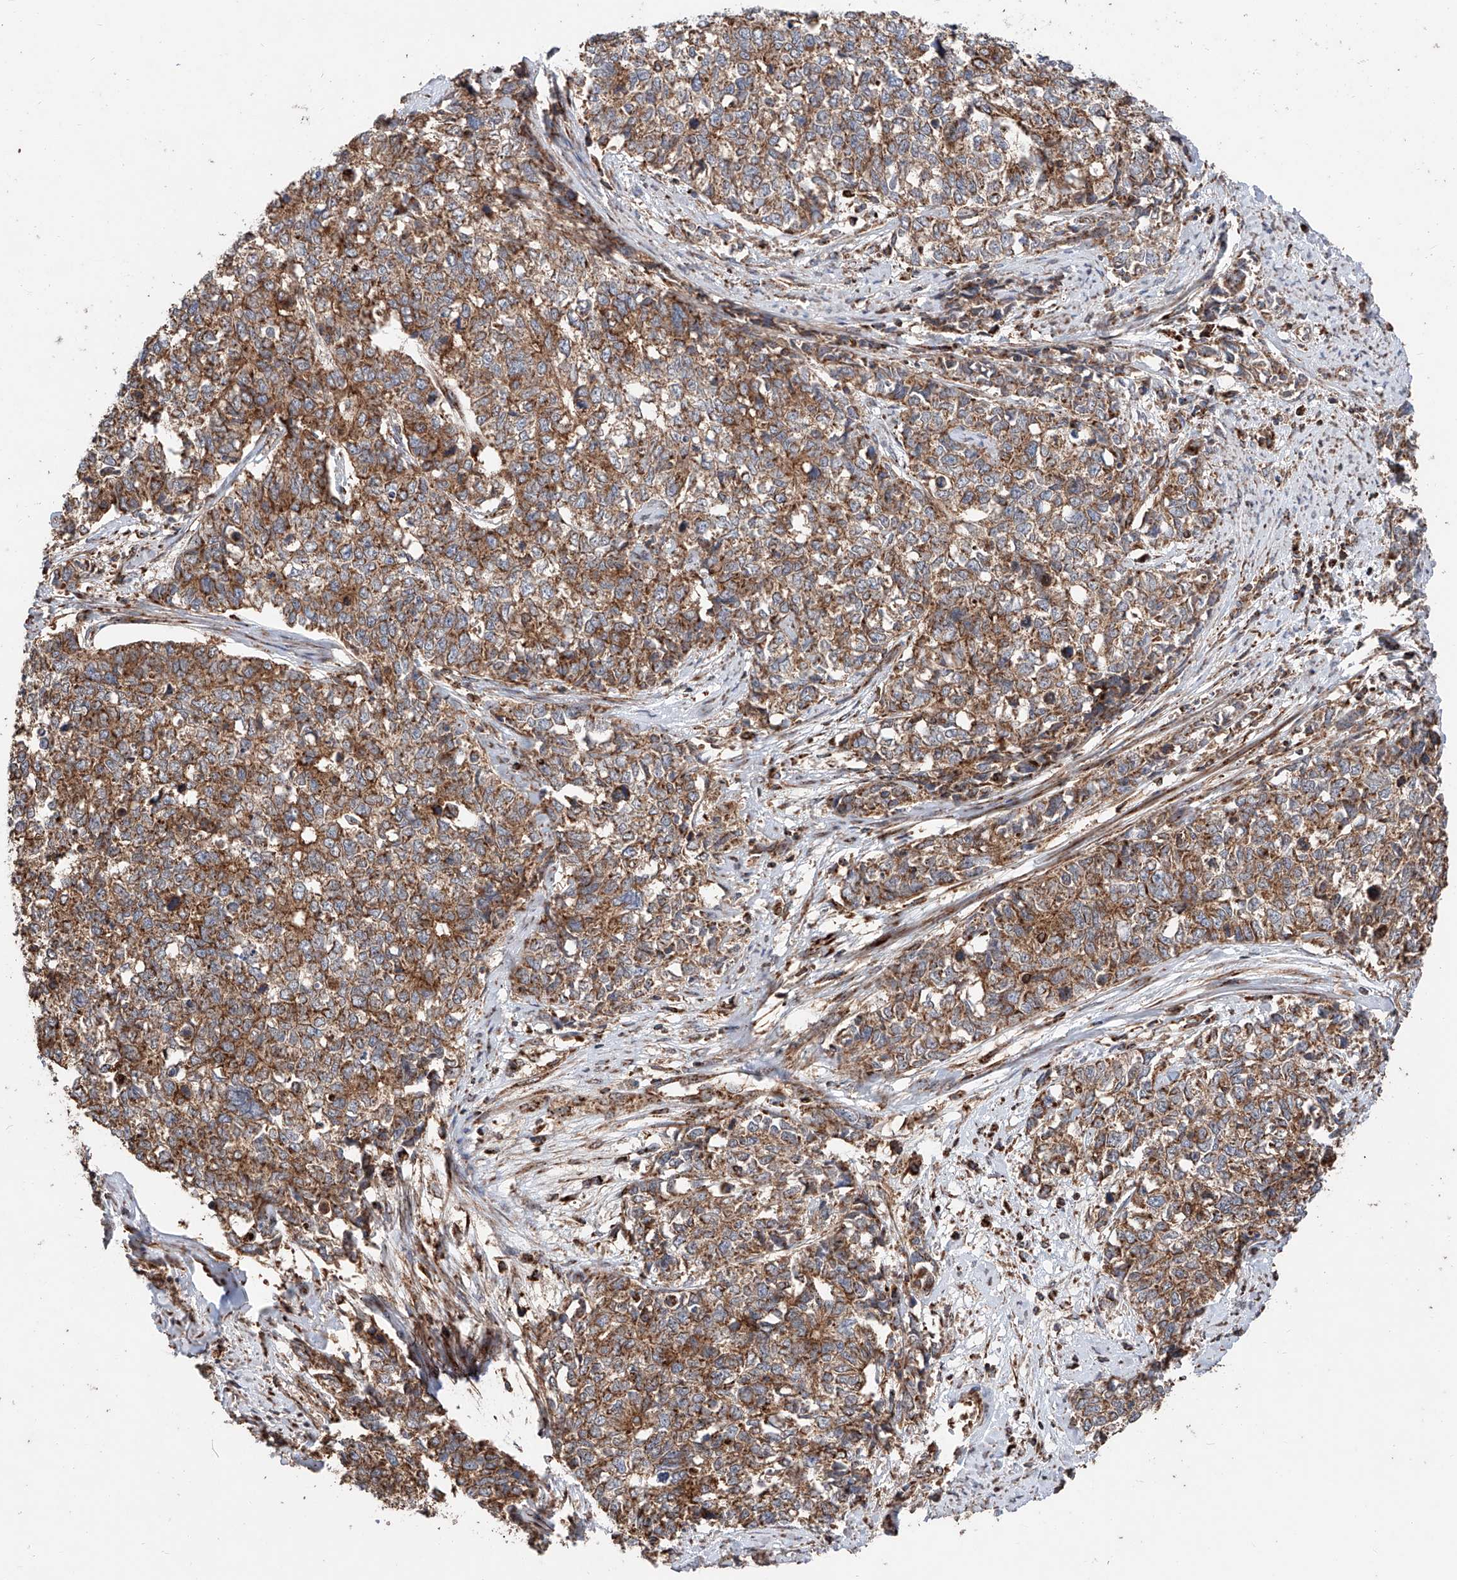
{"staining": {"intensity": "moderate", "quantity": ">75%", "location": "cytoplasmic/membranous"}, "tissue": "cervical cancer", "cell_type": "Tumor cells", "image_type": "cancer", "snomed": [{"axis": "morphology", "description": "Squamous cell carcinoma, NOS"}, {"axis": "topography", "description": "Cervix"}], "caption": "Cervical squamous cell carcinoma was stained to show a protein in brown. There is medium levels of moderate cytoplasmic/membranous expression in about >75% of tumor cells.", "gene": "PISD", "patient": {"sex": "female", "age": 63}}